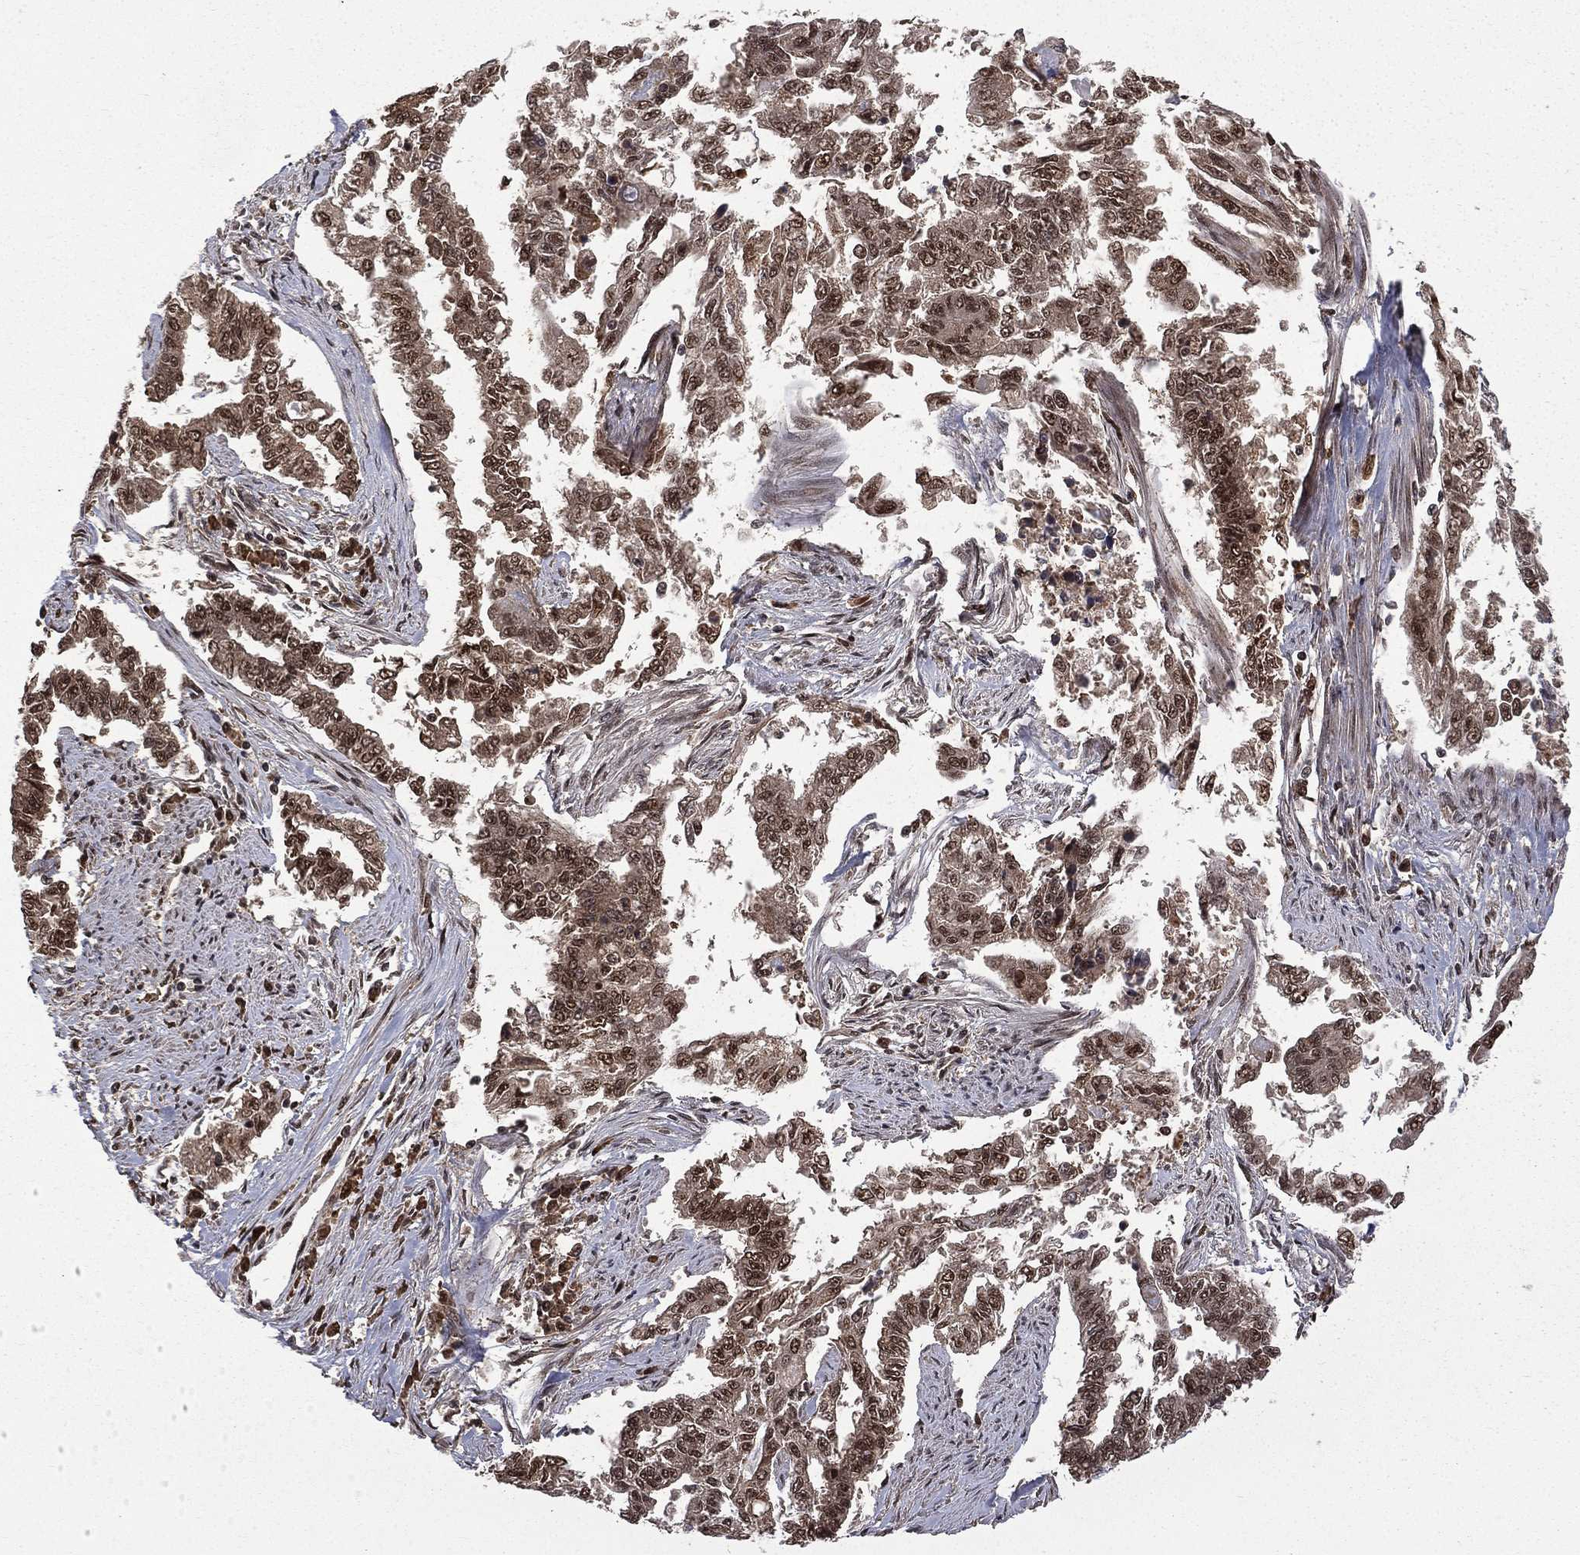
{"staining": {"intensity": "strong", "quantity": "25%-75%", "location": "nuclear"}, "tissue": "endometrial cancer", "cell_type": "Tumor cells", "image_type": "cancer", "snomed": [{"axis": "morphology", "description": "Adenocarcinoma, NOS"}, {"axis": "topography", "description": "Uterus"}], "caption": "Strong nuclear protein positivity is identified in approximately 25%-75% of tumor cells in adenocarcinoma (endometrial).", "gene": "JMJD6", "patient": {"sex": "female", "age": 59}}